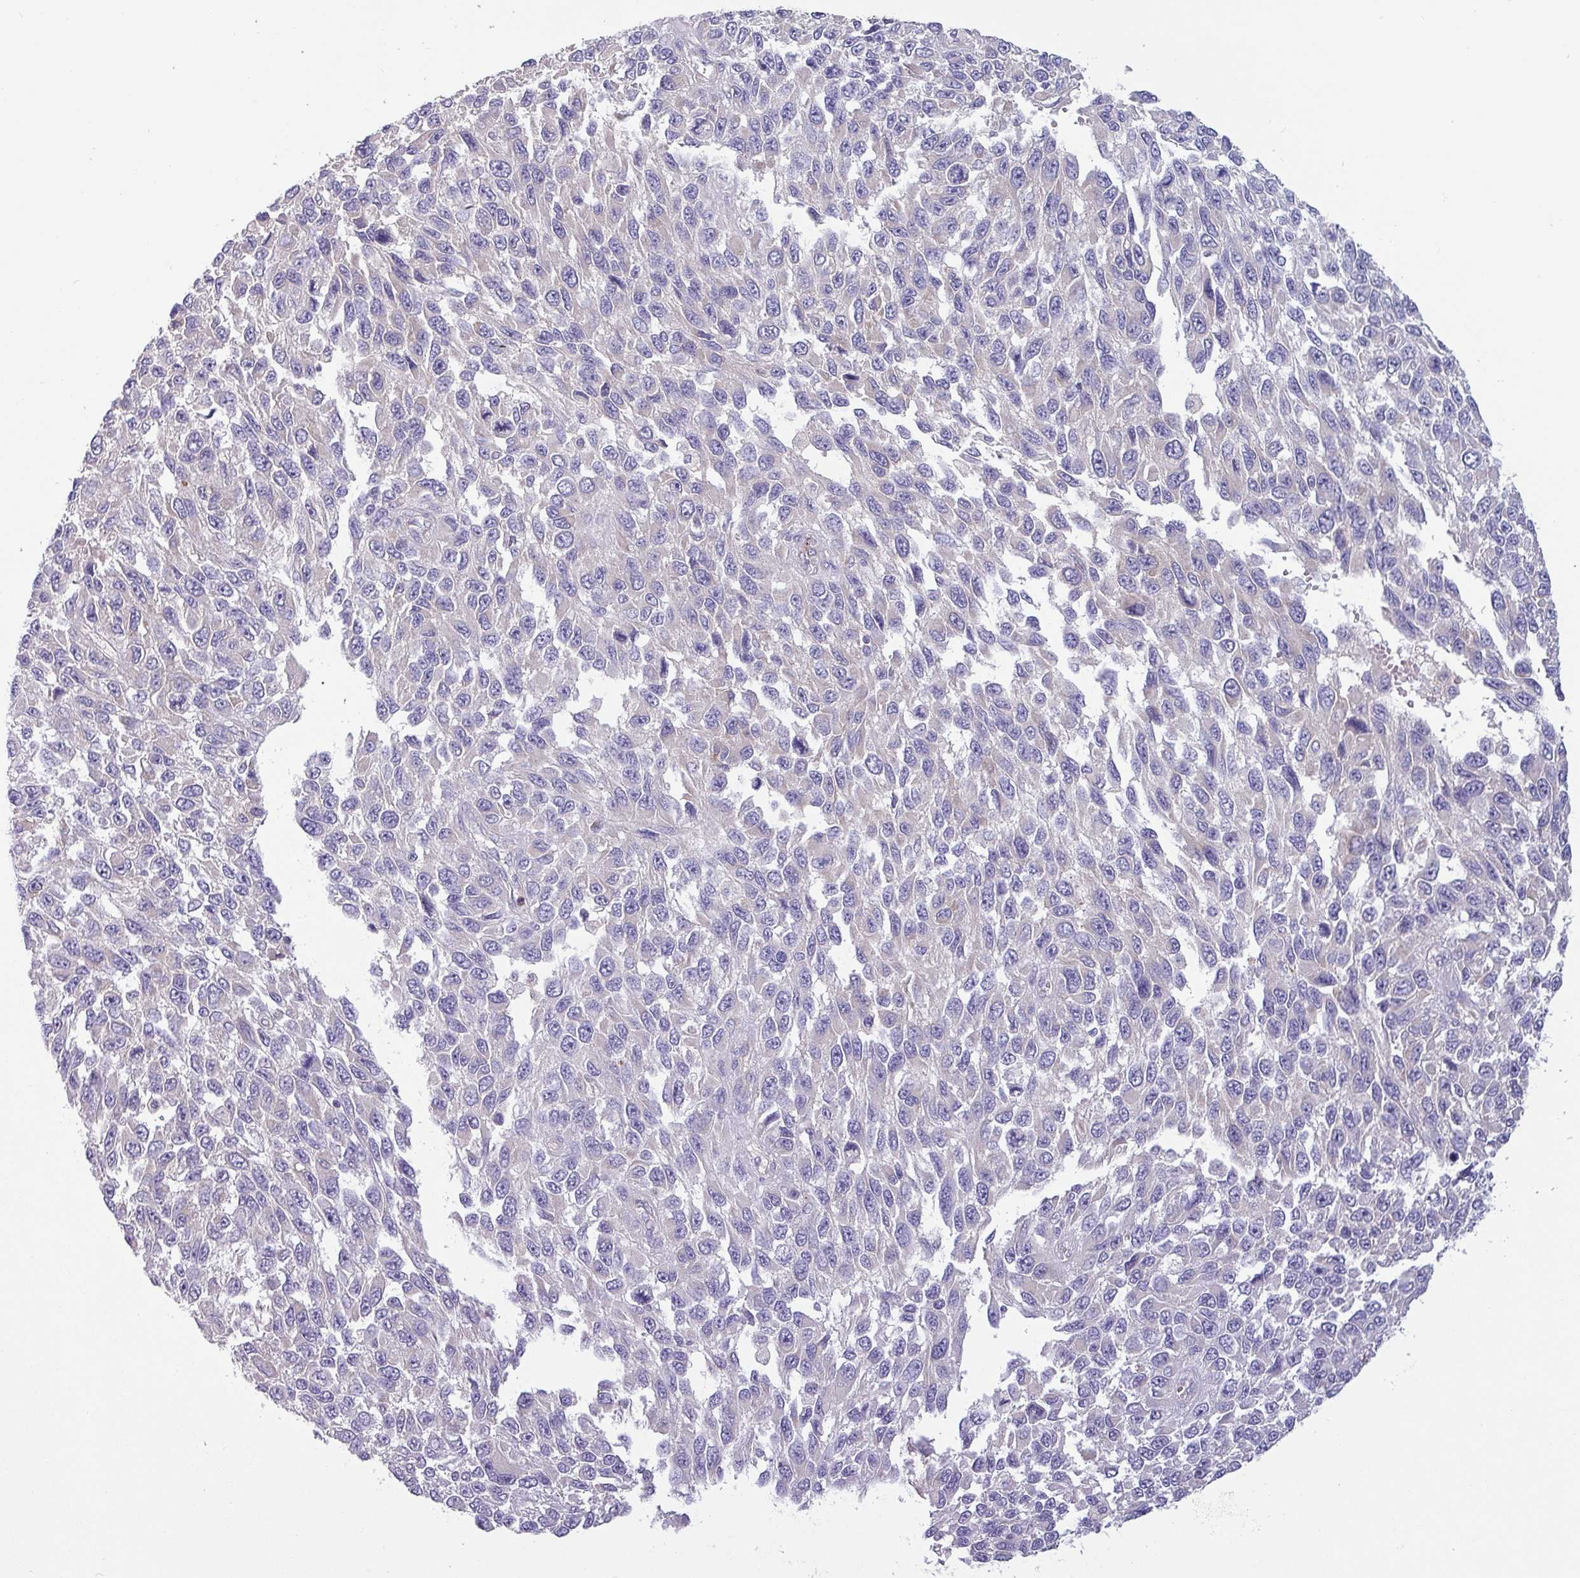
{"staining": {"intensity": "negative", "quantity": "none", "location": "none"}, "tissue": "melanoma", "cell_type": "Tumor cells", "image_type": "cancer", "snomed": [{"axis": "morphology", "description": "Malignant melanoma, NOS"}, {"axis": "topography", "description": "Skin"}], "caption": "Immunohistochemistry of malignant melanoma demonstrates no staining in tumor cells.", "gene": "CAMK1", "patient": {"sex": "female", "age": 96}}